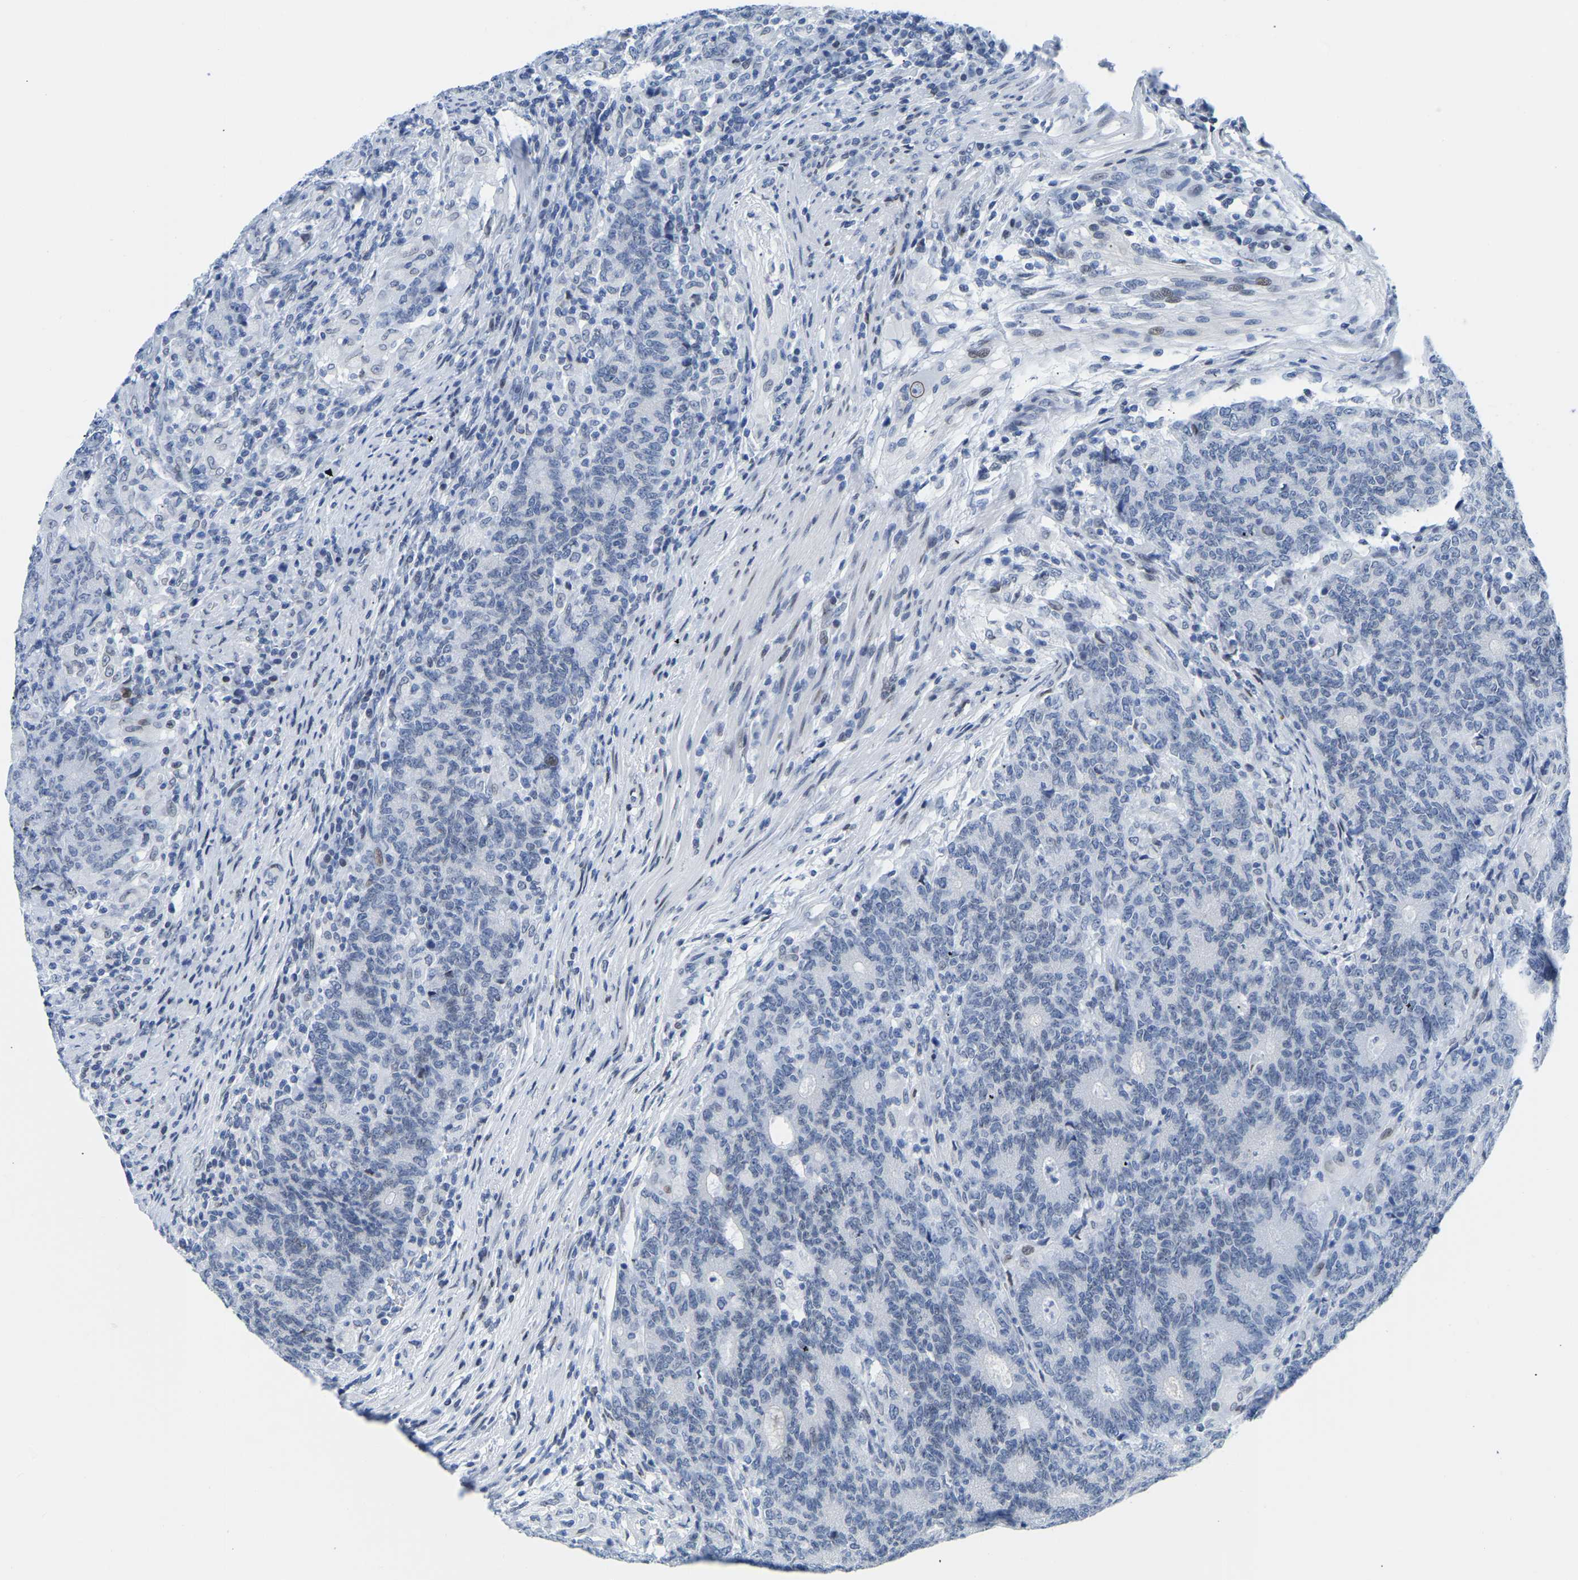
{"staining": {"intensity": "negative", "quantity": "none", "location": "none"}, "tissue": "colorectal cancer", "cell_type": "Tumor cells", "image_type": "cancer", "snomed": [{"axis": "morphology", "description": "Normal tissue, NOS"}, {"axis": "morphology", "description": "Adenocarcinoma, NOS"}, {"axis": "topography", "description": "Colon"}], "caption": "IHC of colorectal cancer demonstrates no staining in tumor cells.", "gene": "UPK3A", "patient": {"sex": "female", "age": 75}}